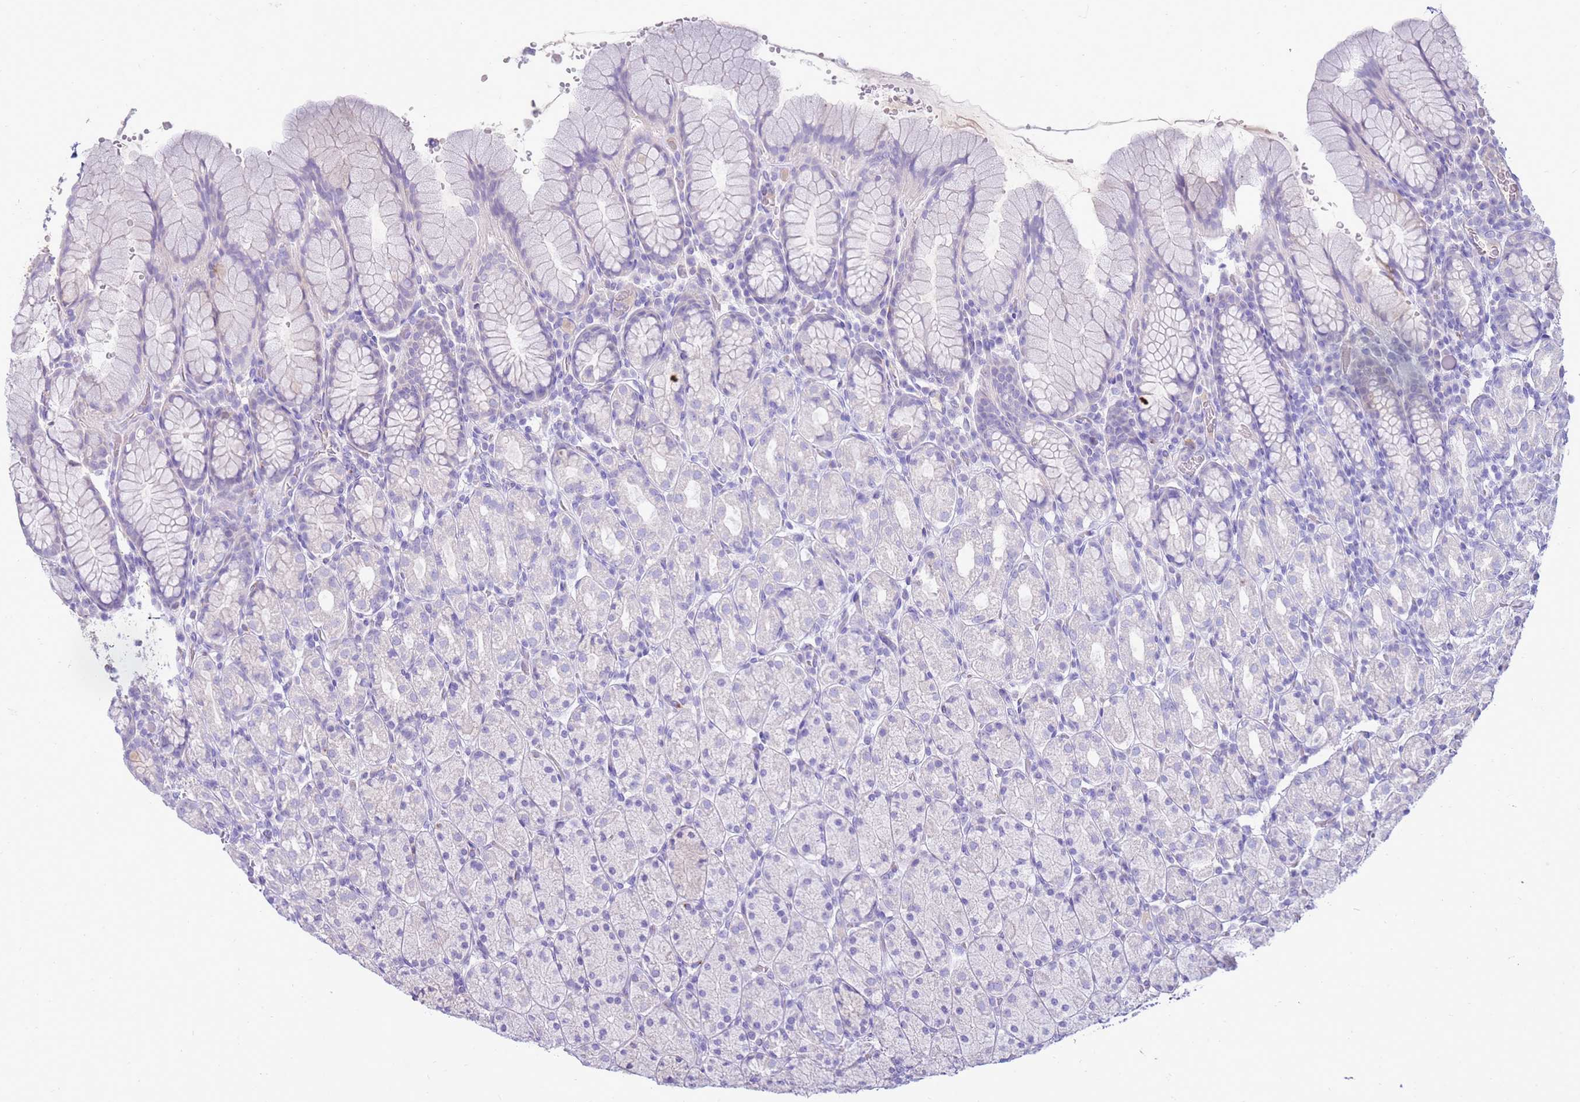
{"staining": {"intensity": "negative", "quantity": "none", "location": "none"}, "tissue": "stomach", "cell_type": "Glandular cells", "image_type": "normal", "snomed": [{"axis": "morphology", "description": "Normal tissue, NOS"}, {"axis": "topography", "description": "Stomach, upper"}, {"axis": "topography", "description": "Stomach"}], "caption": "Immunohistochemical staining of unremarkable human stomach displays no significant positivity in glandular cells. (Brightfield microscopy of DAB (3,3'-diaminobenzidine) IHC at high magnification).", "gene": "EVPLL", "patient": {"sex": "male", "age": 62}}